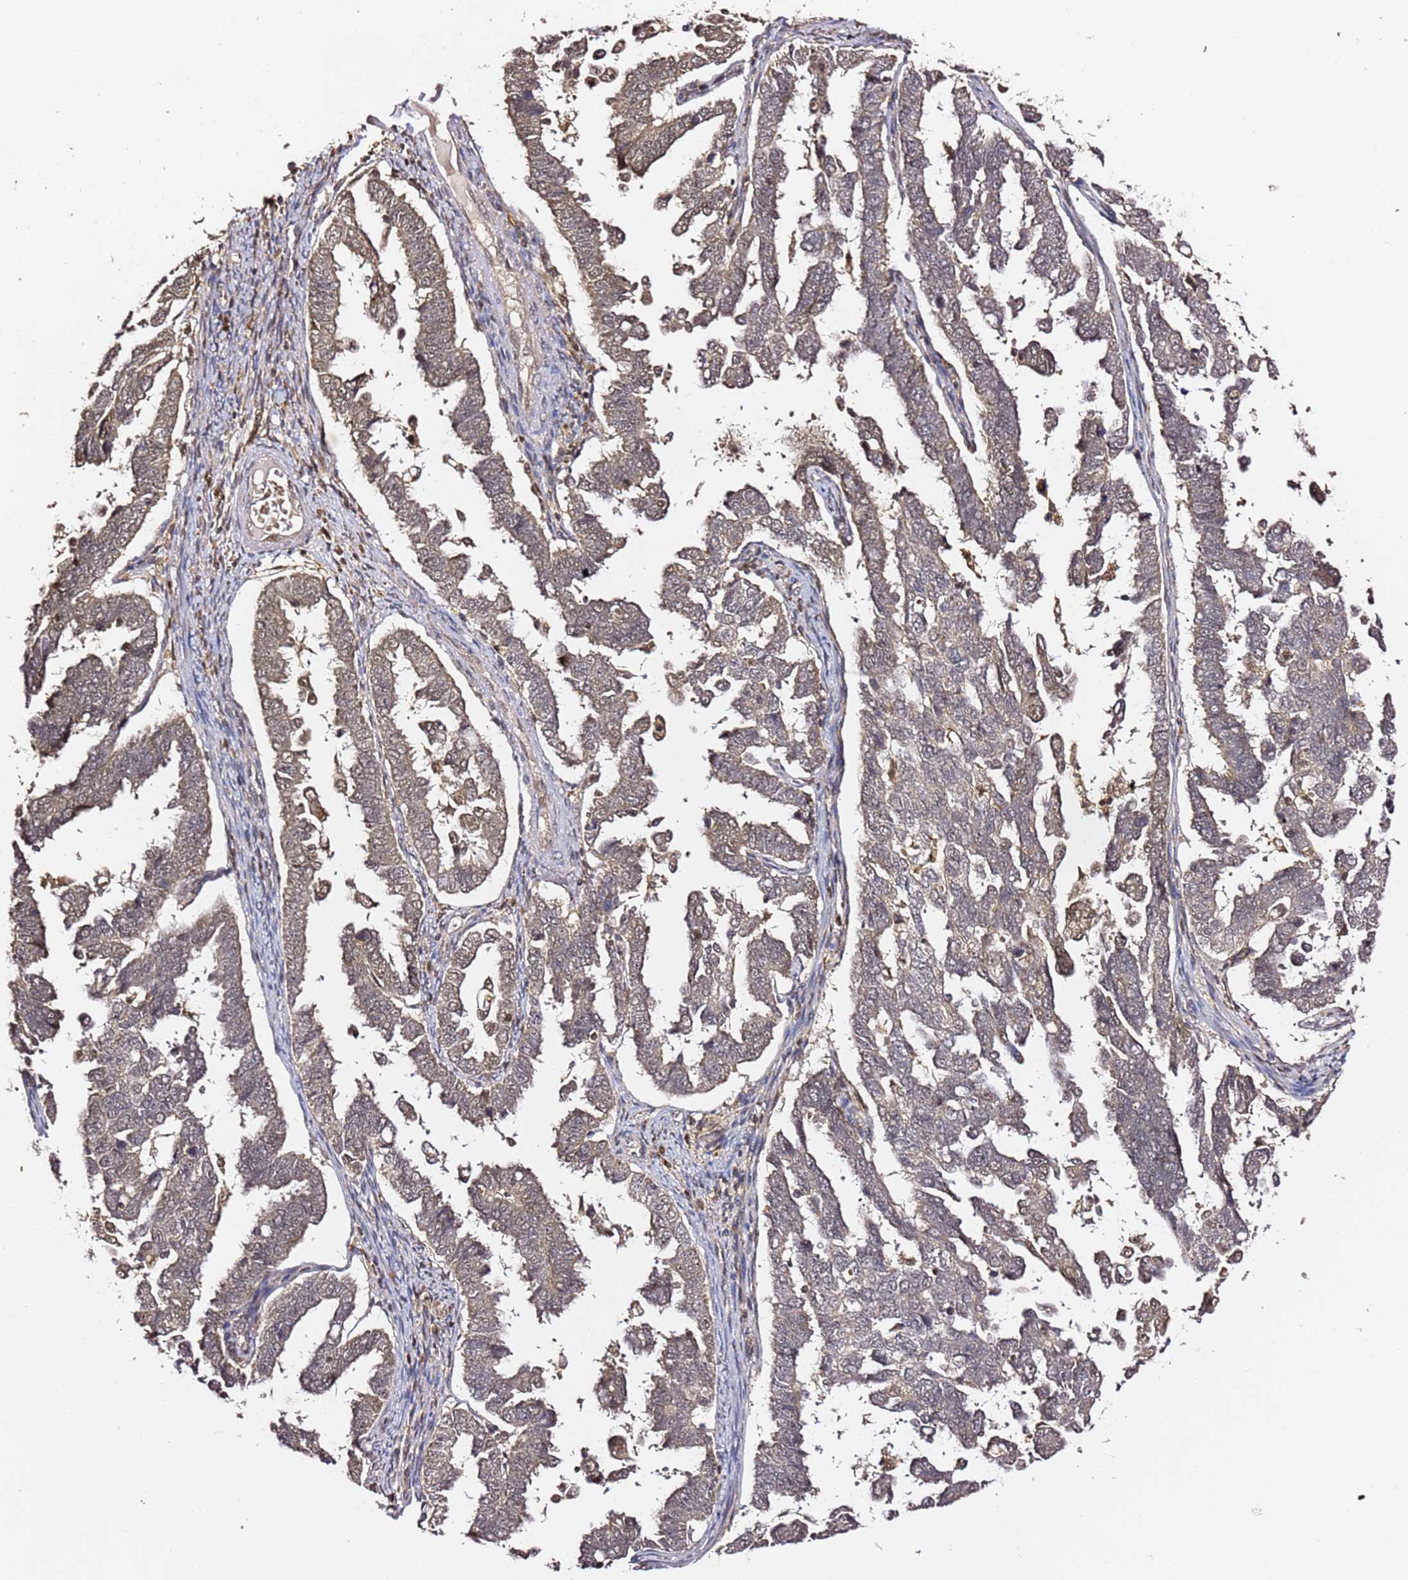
{"staining": {"intensity": "weak", "quantity": "25%-75%", "location": "cytoplasmic/membranous"}, "tissue": "endometrial cancer", "cell_type": "Tumor cells", "image_type": "cancer", "snomed": [{"axis": "morphology", "description": "Adenocarcinoma, NOS"}, {"axis": "topography", "description": "Endometrium"}], "caption": "A brown stain labels weak cytoplasmic/membranous positivity of a protein in human endometrial adenocarcinoma tumor cells.", "gene": "OR5V1", "patient": {"sex": "female", "age": 75}}